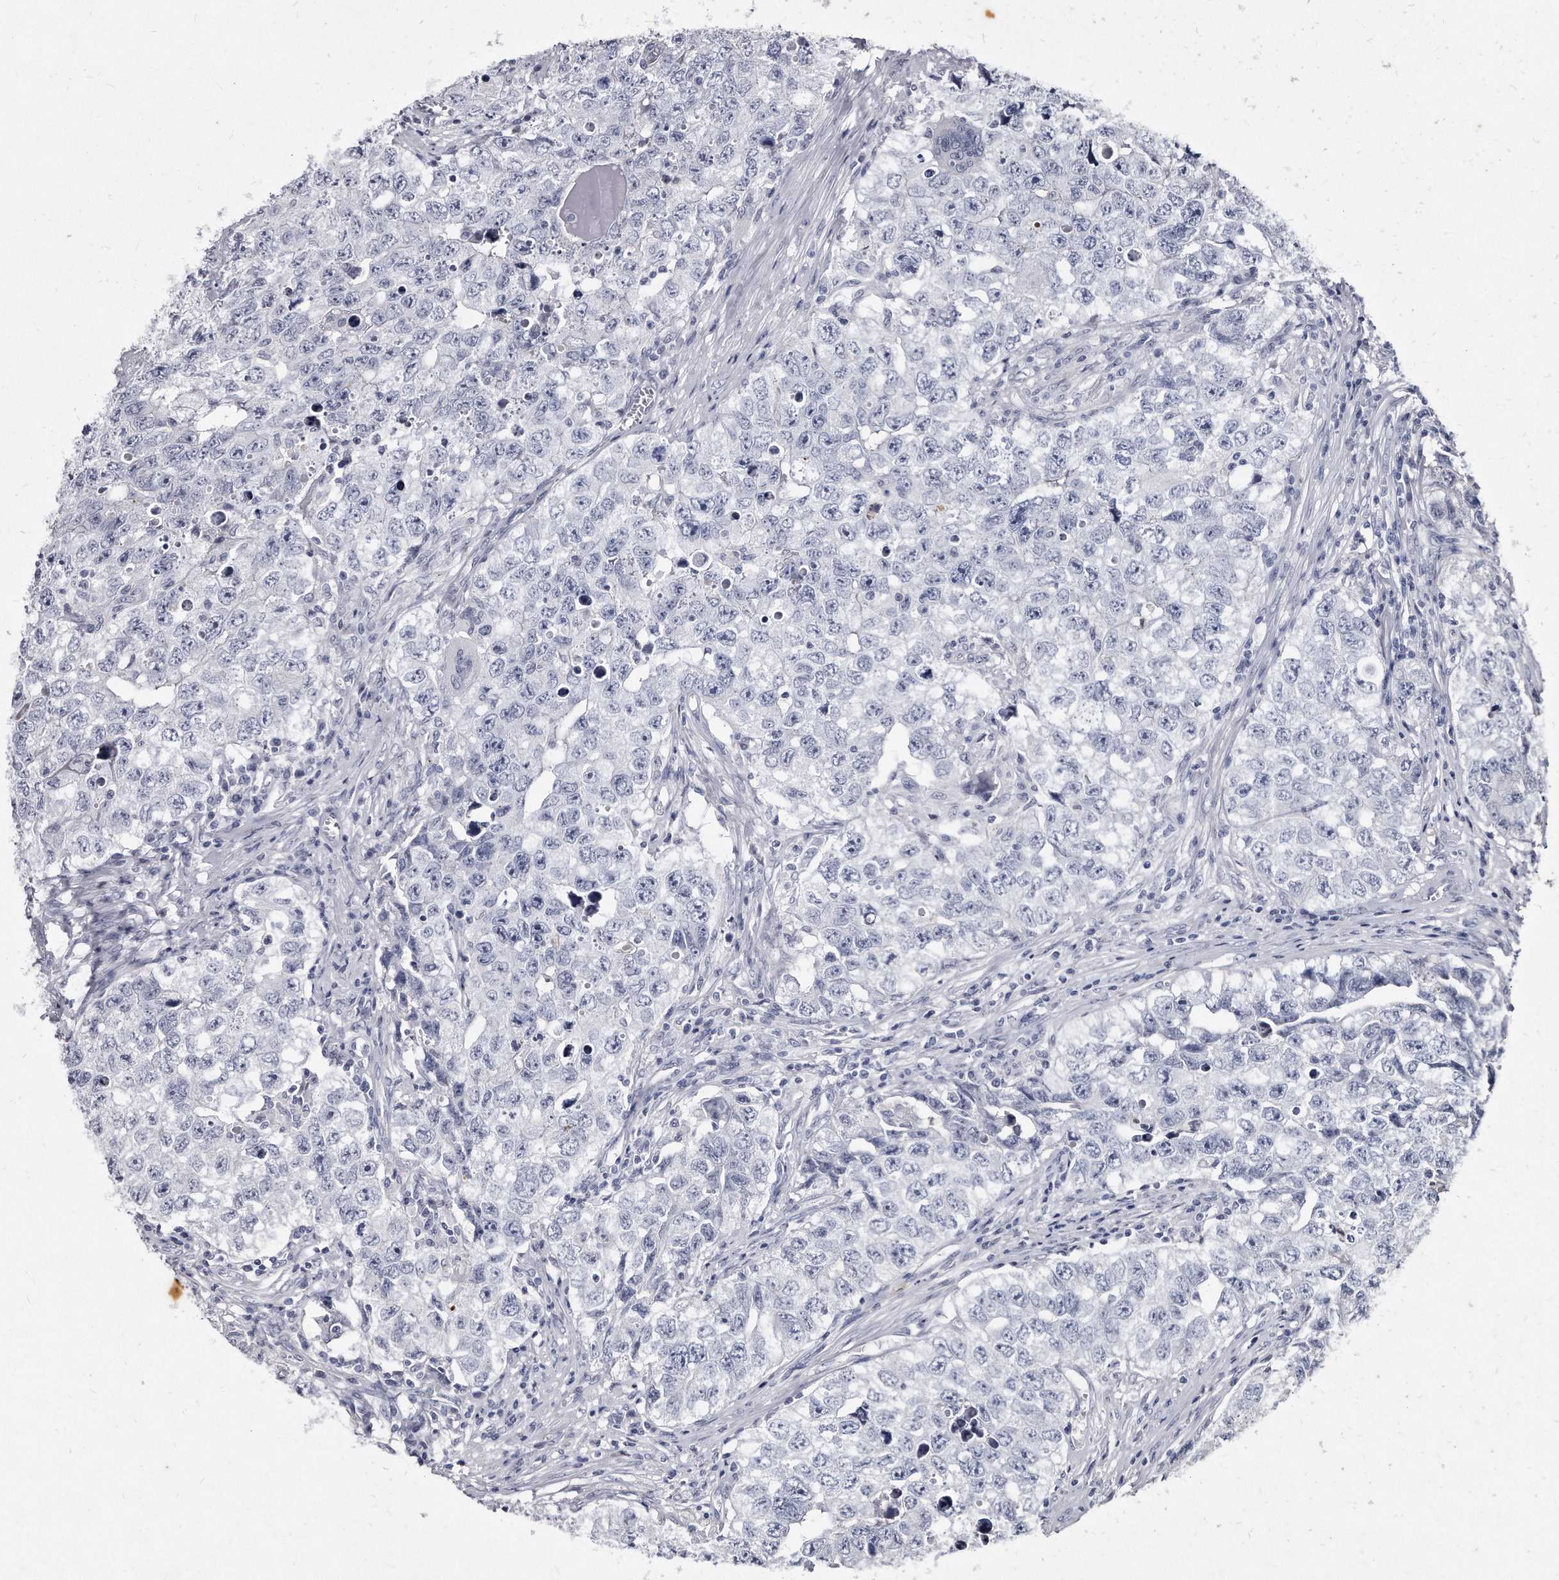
{"staining": {"intensity": "negative", "quantity": "none", "location": "none"}, "tissue": "testis cancer", "cell_type": "Tumor cells", "image_type": "cancer", "snomed": [{"axis": "morphology", "description": "Seminoma, NOS"}, {"axis": "morphology", "description": "Carcinoma, Embryonal, NOS"}, {"axis": "topography", "description": "Testis"}], "caption": "Histopathology image shows no protein expression in tumor cells of testis cancer tissue.", "gene": "KLHDC3", "patient": {"sex": "male", "age": 43}}